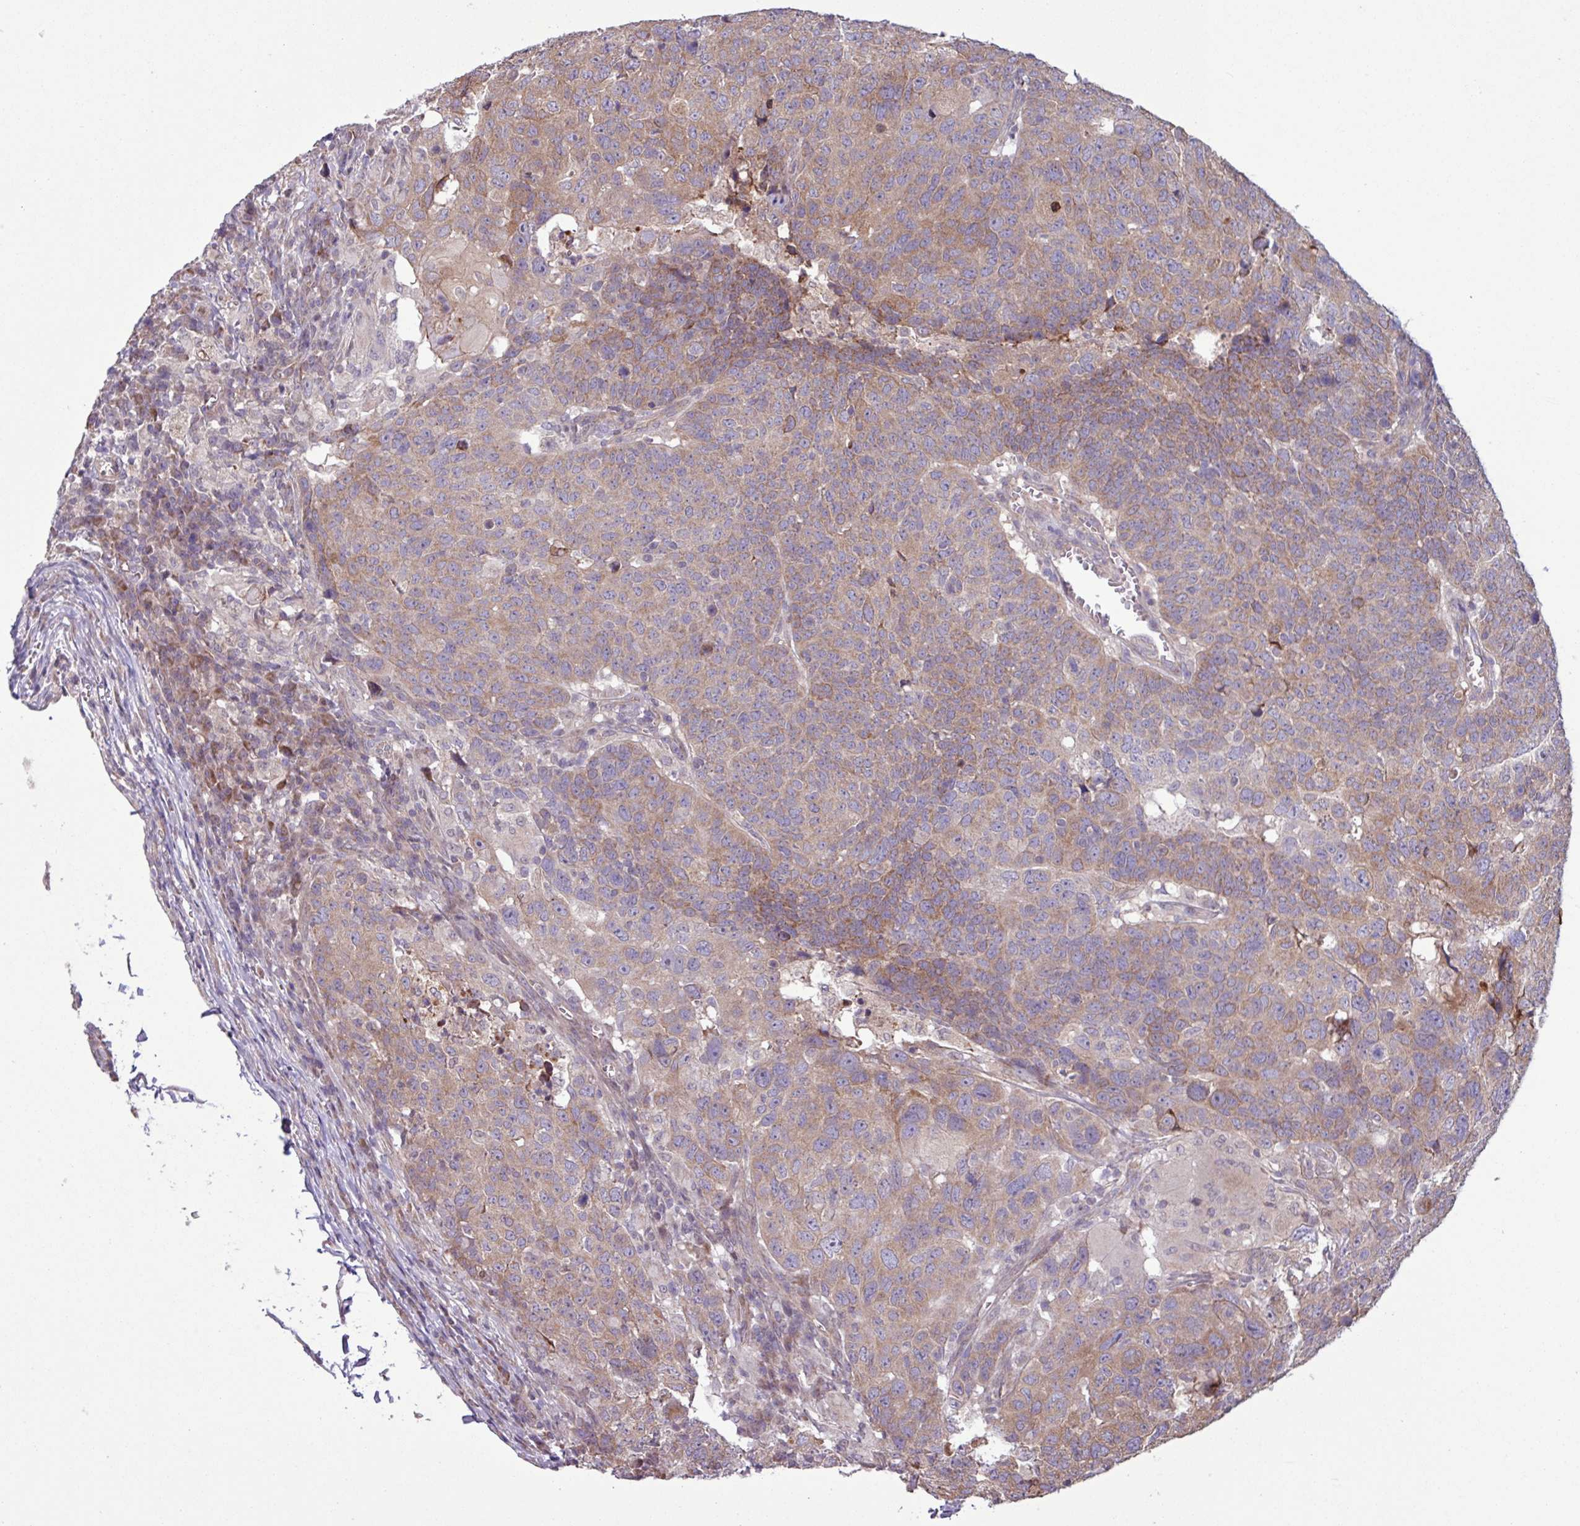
{"staining": {"intensity": "moderate", "quantity": ">75%", "location": "cytoplasmic/membranous"}, "tissue": "head and neck cancer", "cell_type": "Tumor cells", "image_type": "cancer", "snomed": [{"axis": "morphology", "description": "Normal tissue, NOS"}, {"axis": "morphology", "description": "Squamous cell carcinoma, NOS"}, {"axis": "topography", "description": "Skeletal muscle"}, {"axis": "topography", "description": "Vascular tissue"}, {"axis": "topography", "description": "Peripheral nerve tissue"}, {"axis": "topography", "description": "Head-Neck"}], "caption": "High-power microscopy captured an IHC photomicrograph of squamous cell carcinoma (head and neck), revealing moderate cytoplasmic/membranous positivity in approximately >75% of tumor cells.", "gene": "PDPR", "patient": {"sex": "male", "age": 66}}